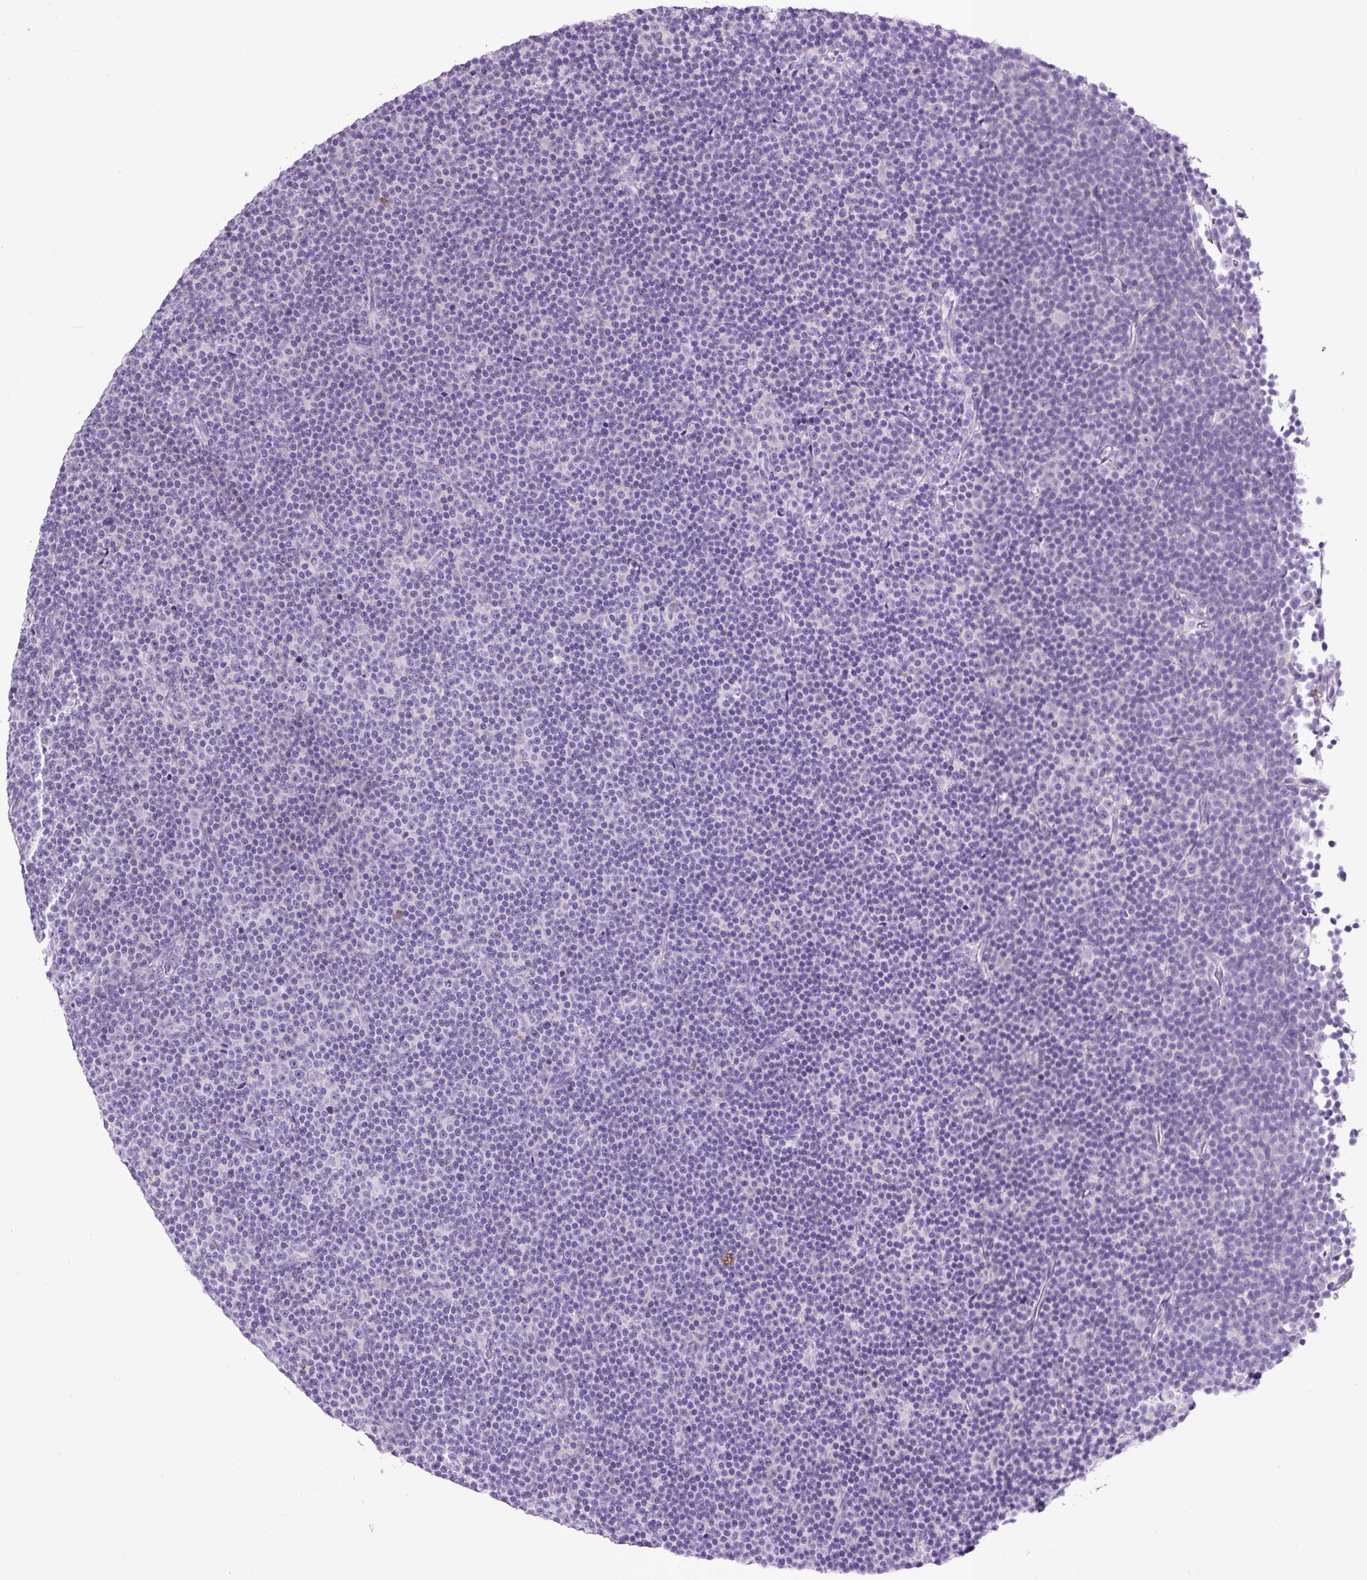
{"staining": {"intensity": "negative", "quantity": "none", "location": "none"}, "tissue": "lymphoma", "cell_type": "Tumor cells", "image_type": "cancer", "snomed": [{"axis": "morphology", "description": "Malignant lymphoma, non-Hodgkin's type, Low grade"}, {"axis": "topography", "description": "Lymph node"}], "caption": "Immunohistochemical staining of malignant lymphoma, non-Hodgkin's type (low-grade) reveals no significant positivity in tumor cells.", "gene": "SP8", "patient": {"sex": "female", "age": 67}}